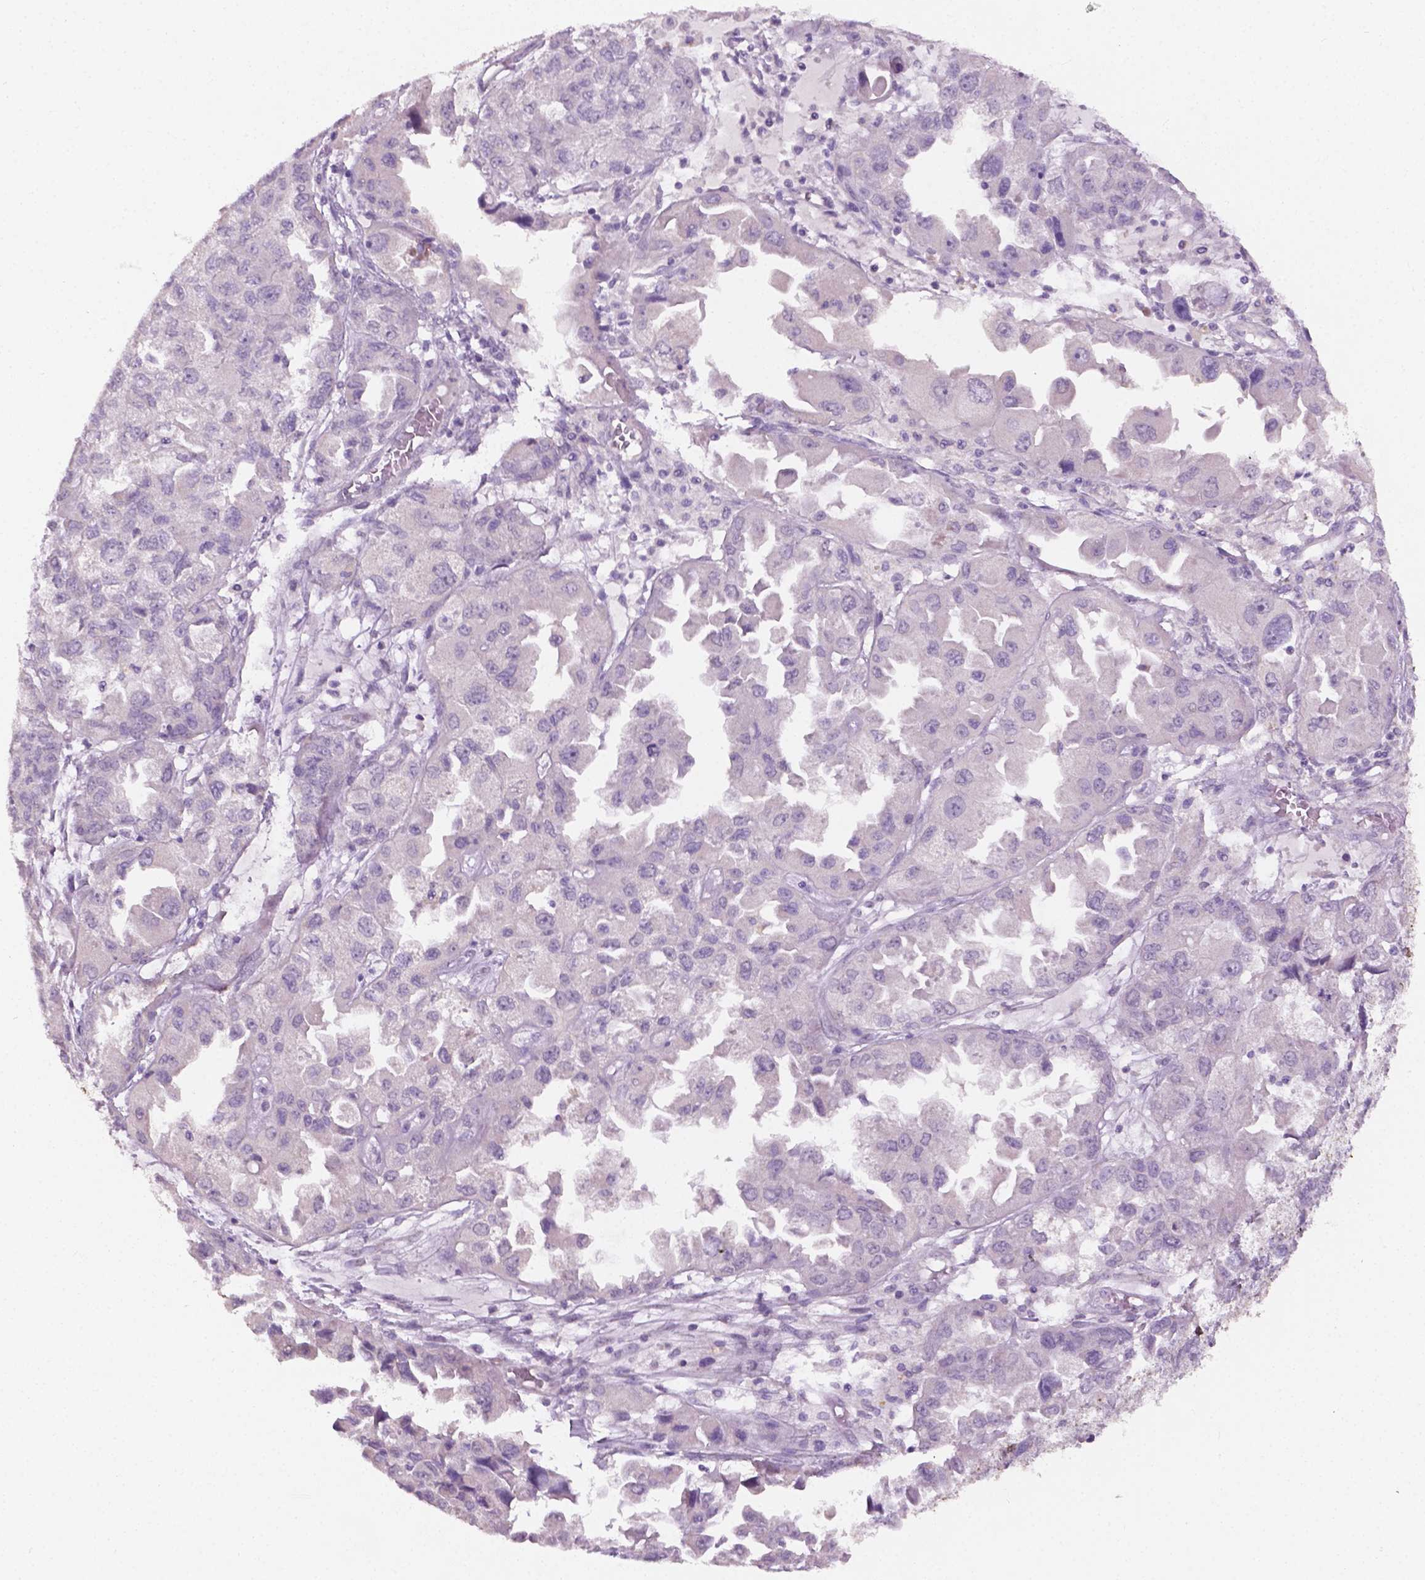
{"staining": {"intensity": "negative", "quantity": "none", "location": "none"}, "tissue": "ovarian cancer", "cell_type": "Tumor cells", "image_type": "cancer", "snomed": [{"axis": "morphology", "description": "Cystadenocarcinoma, serous, NOS"}, {"axis": "topography", "description": "Ovary"}], "caption": "Ovarian cancer (serous cystadenocarcinoma) stained for a protein using immunohistochemistry shows no expression tumor cells.", "gene": "DLG2", "patient": {"sex": "female", "age": 84}}